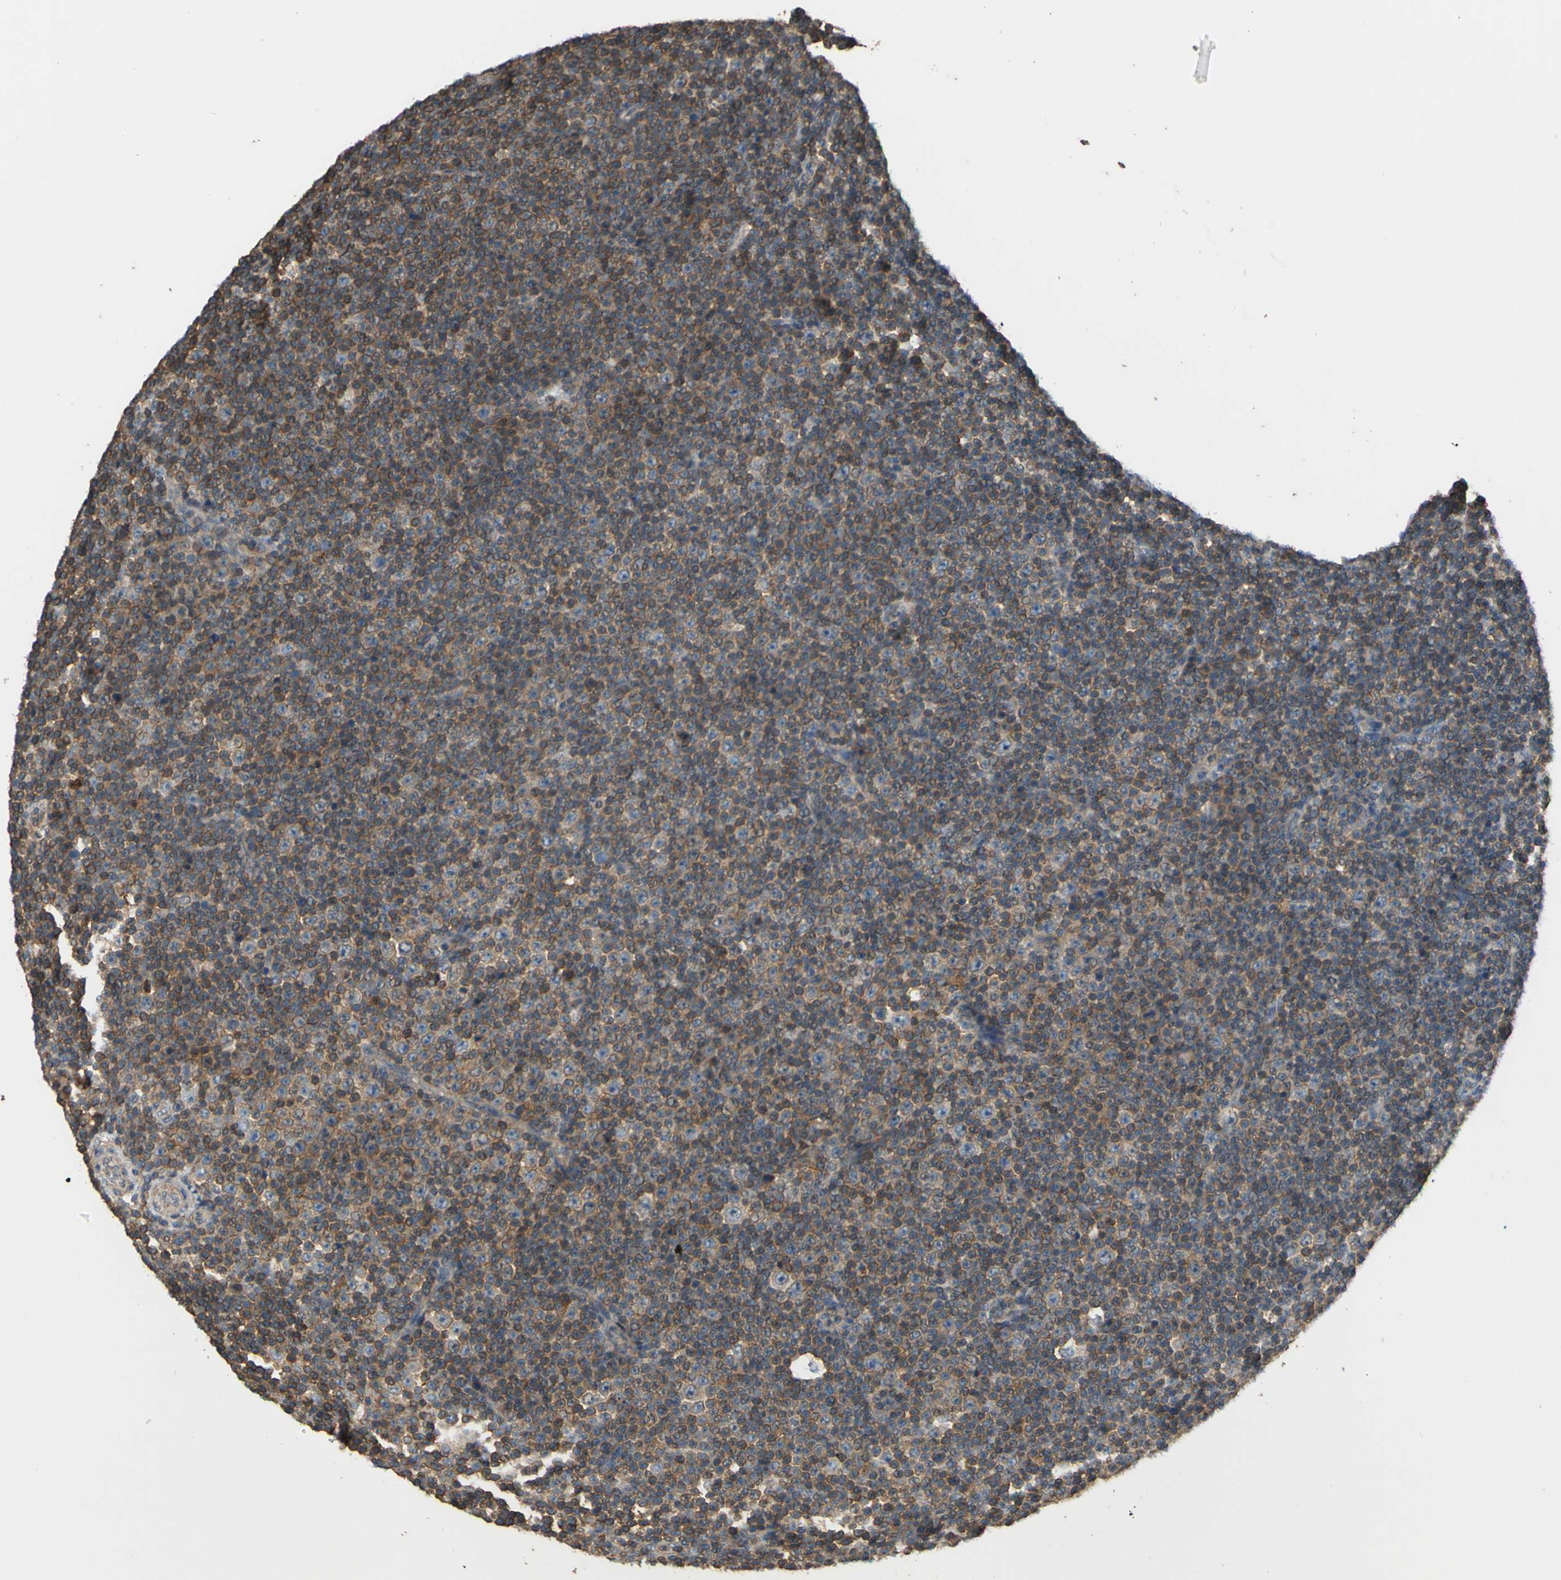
{"staining": {"intensity": "moderate", "quantity": "25%-75%", "location": "cytoplasmic/membranous"}, "tissue": "lymphoma", "cell_type": "Tumor cells", "image_type": "cancer", "snomed": [{"axis": "morphology", "description": "Malignant lymphoma, non-Hodgkin's type, Low grade"}, {"axis": "topography", "description": "Lymph node"}], "caption": "High-power microscopy captured an immunohistochemistry (IHC) photomicrograph of lymphoma, revealing moderate cytoplasmic/membranous staining in approximately 25%-75% of tumor cells.", "gene": "ADD3", "patient": {"sex": "female", "age": 67}}